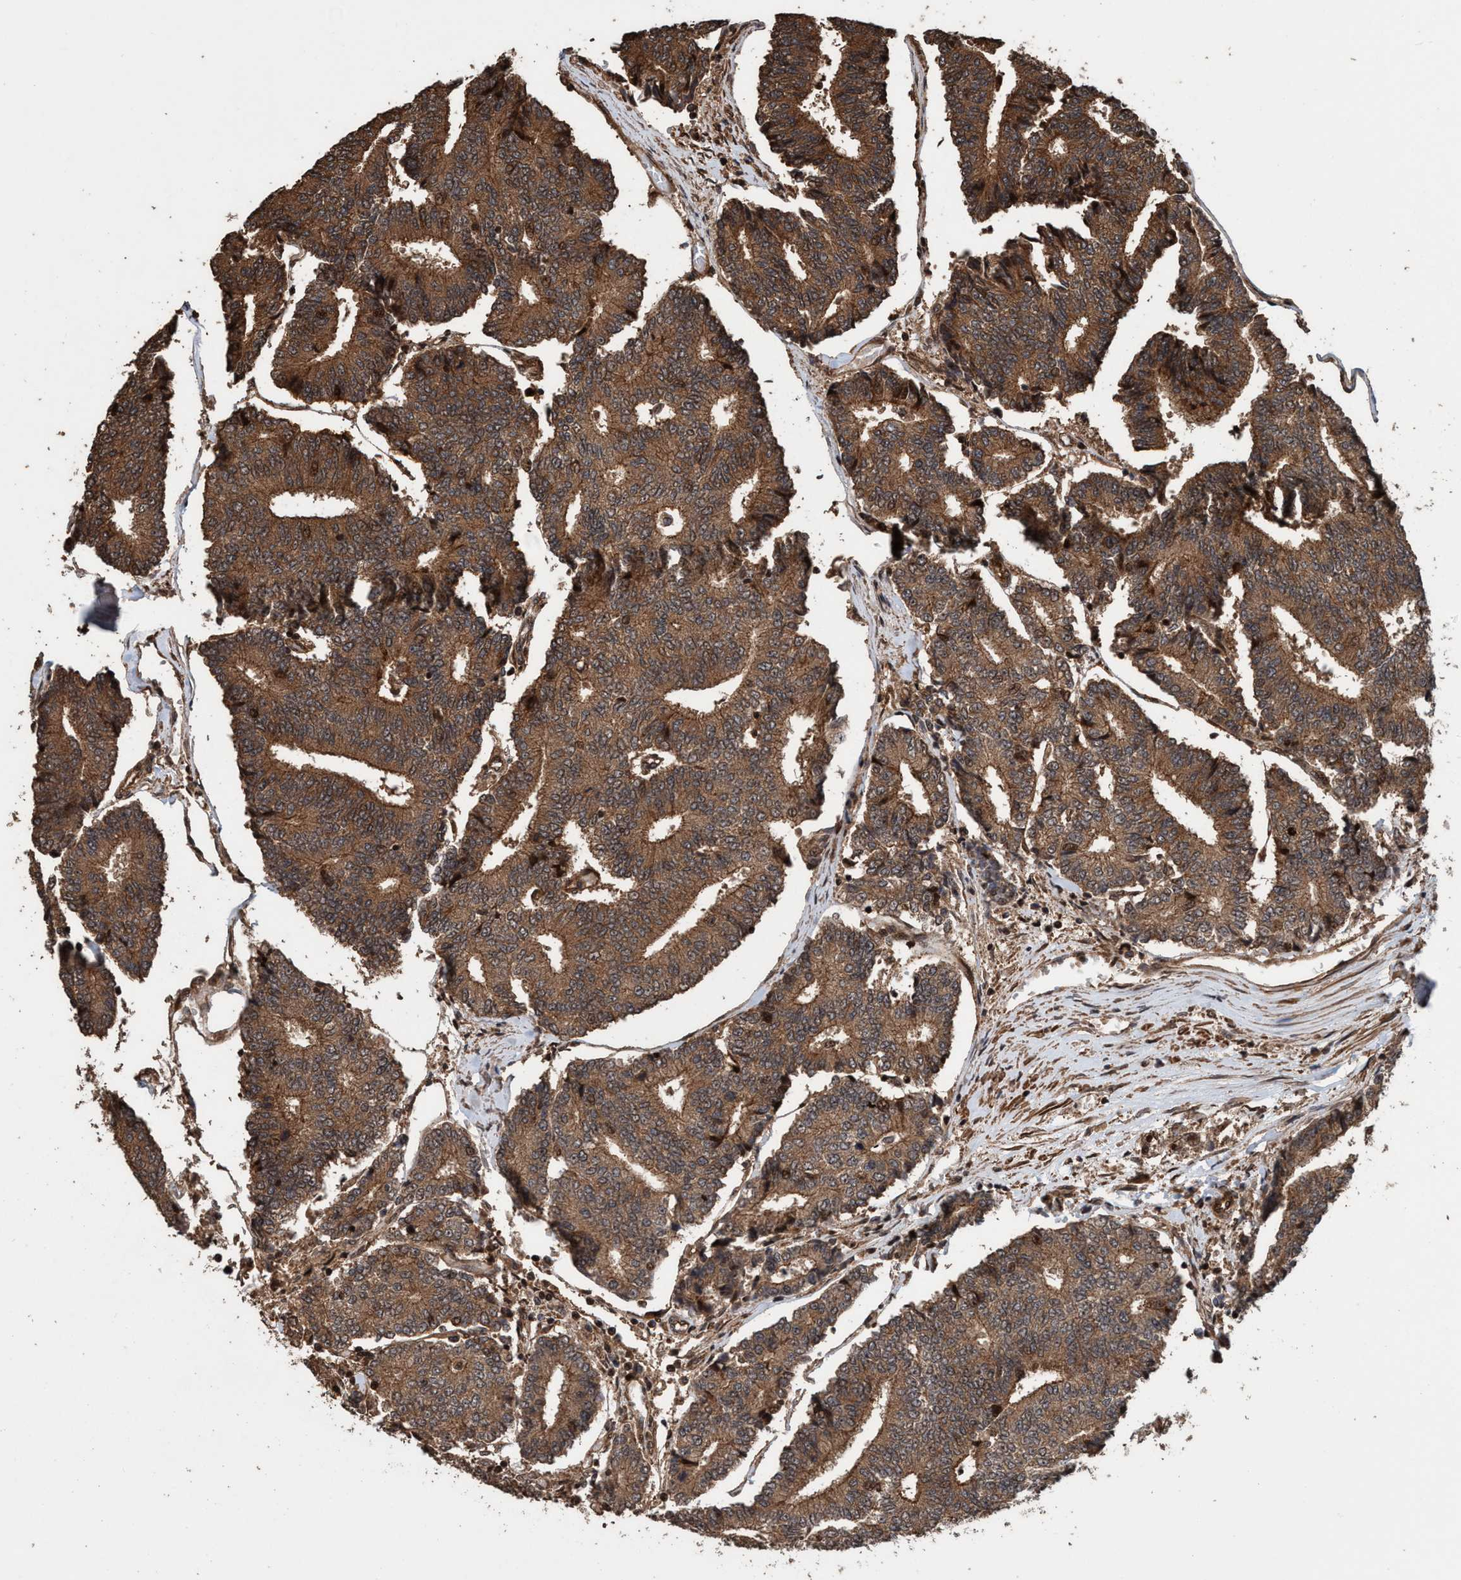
{"staining": {"intensity": "moderate", "quantity": ">75%", "location": "cytoplasmic/membranous,nuclear"}, "tissue": "prostate cancer", "cell_type": "Tumor cells", "image_type": "cancer", "snomed": [{"axis": "morphology", "description": "Normal tissue, NOS"}, {"axis": "morphology", "description": "Adenocarcinoma, High grade"}, {"axis": "topography", "description": "Prostate"}, {"axis": "topography", "description": "Seminal veicle"}], "caption": "Prostate cancer (high-grade adenocarcinoma) stained with DAB (3,3'-diaminobenzidine) immunohistochemistry demonstrates medium levels of moderate cytoplasmic/membranous and nuclear expression in approximately >75% of tumor cells.", "gene": "TRPC7", "patient": {"sex": "male", "age": 55}}